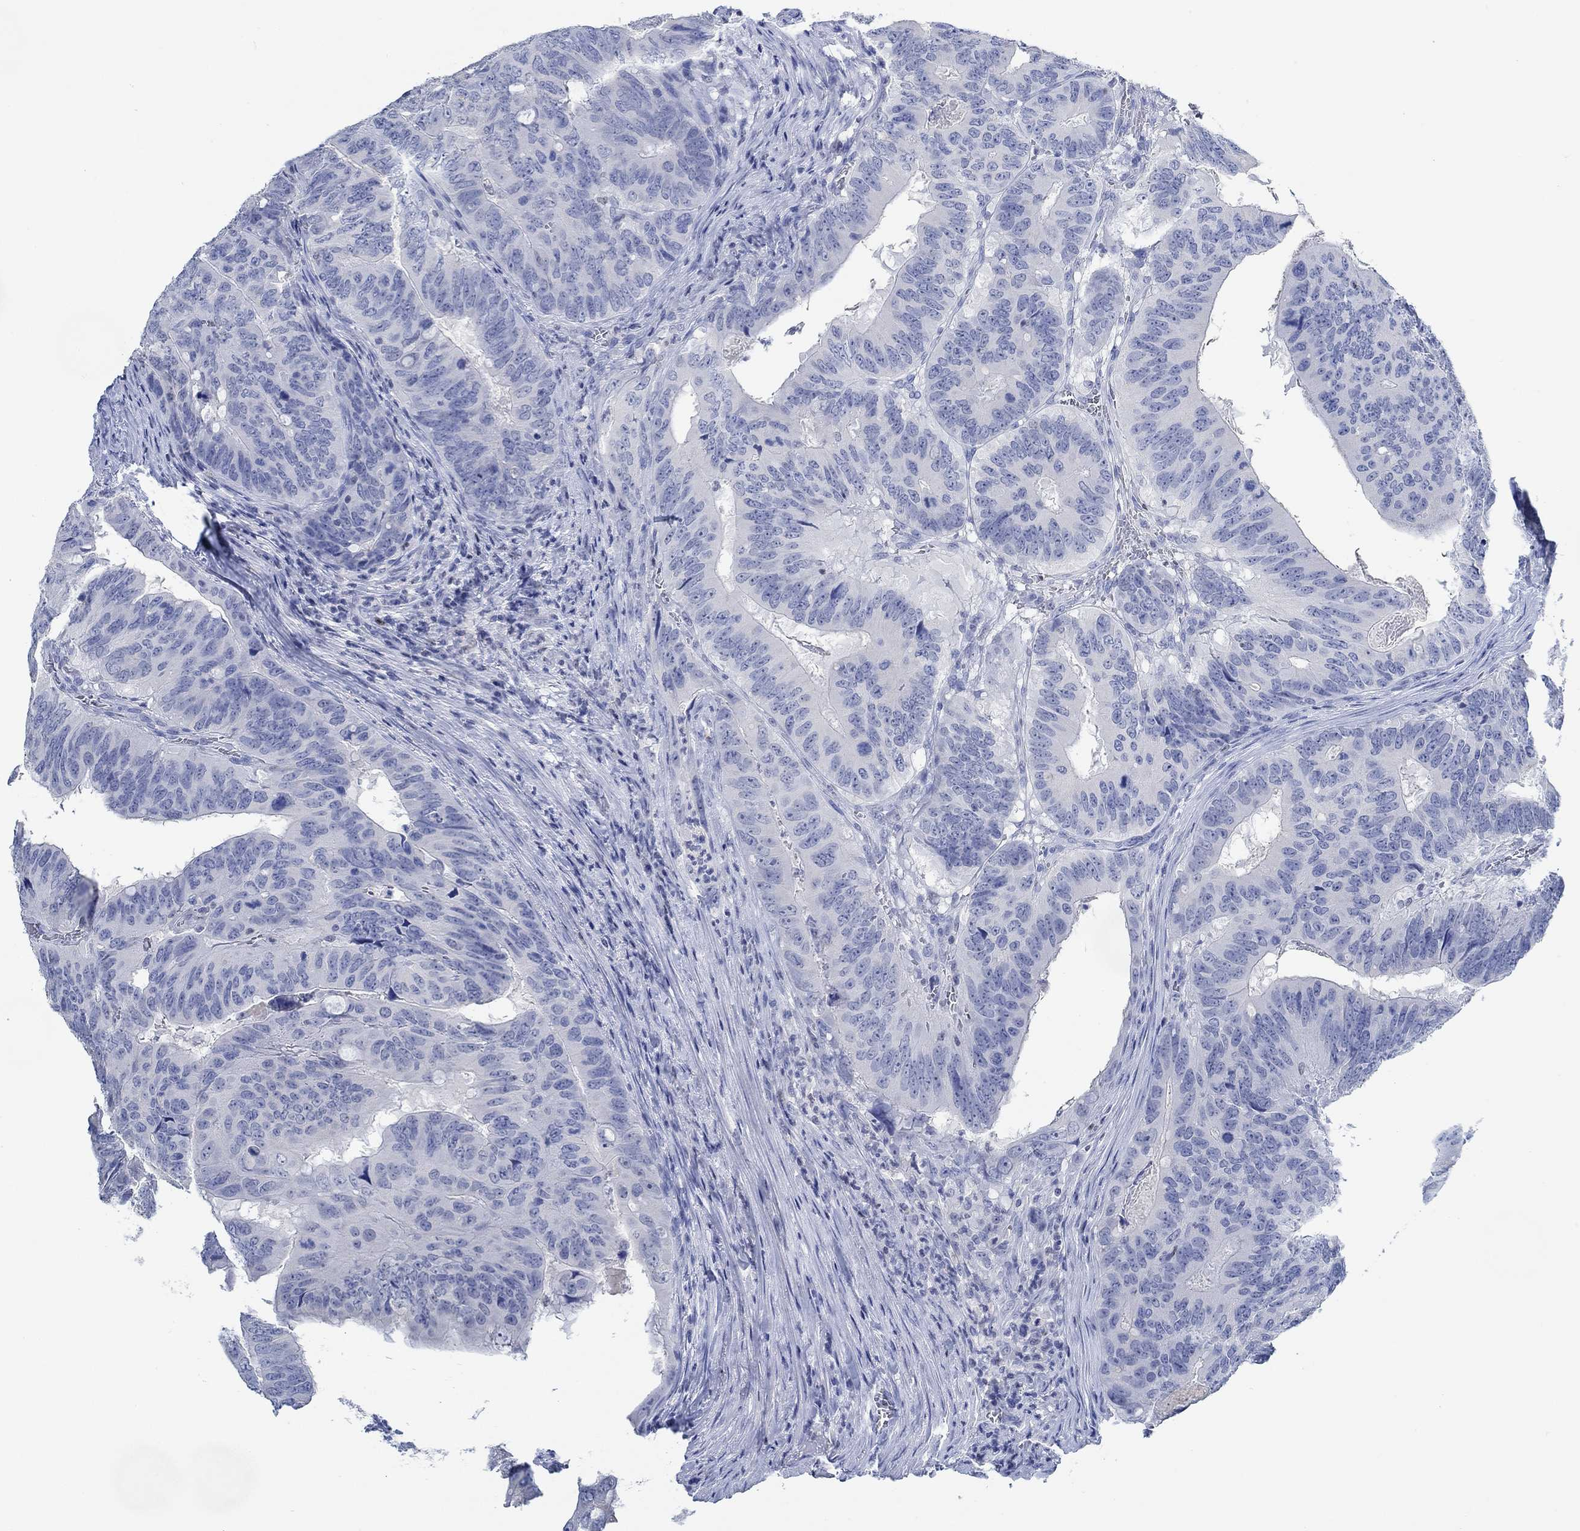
{"staining": {"intensity": "negative", "quantity": "none", "location": "none"}, "tissue": "colorectal cancer", "cell_type": "Tumor cells", "image_type": "cancer", "snomed": [{"axis": "morphology", "description": "Adenocarcinoma, NOS"}, {"axis": "topography", "description": "Colon"}], "caption": "A histopathology image of adenocarcinoma (colorectal) stained for a protein exhibits no brown staining in tumor cells. (DAB (3,3'-diaminobenzidine) immunohistochemistry (IHC) with hematoxylin counter stain).", "gene": "PPP1R17", "patient": {"sex": "male", "age": 79}}